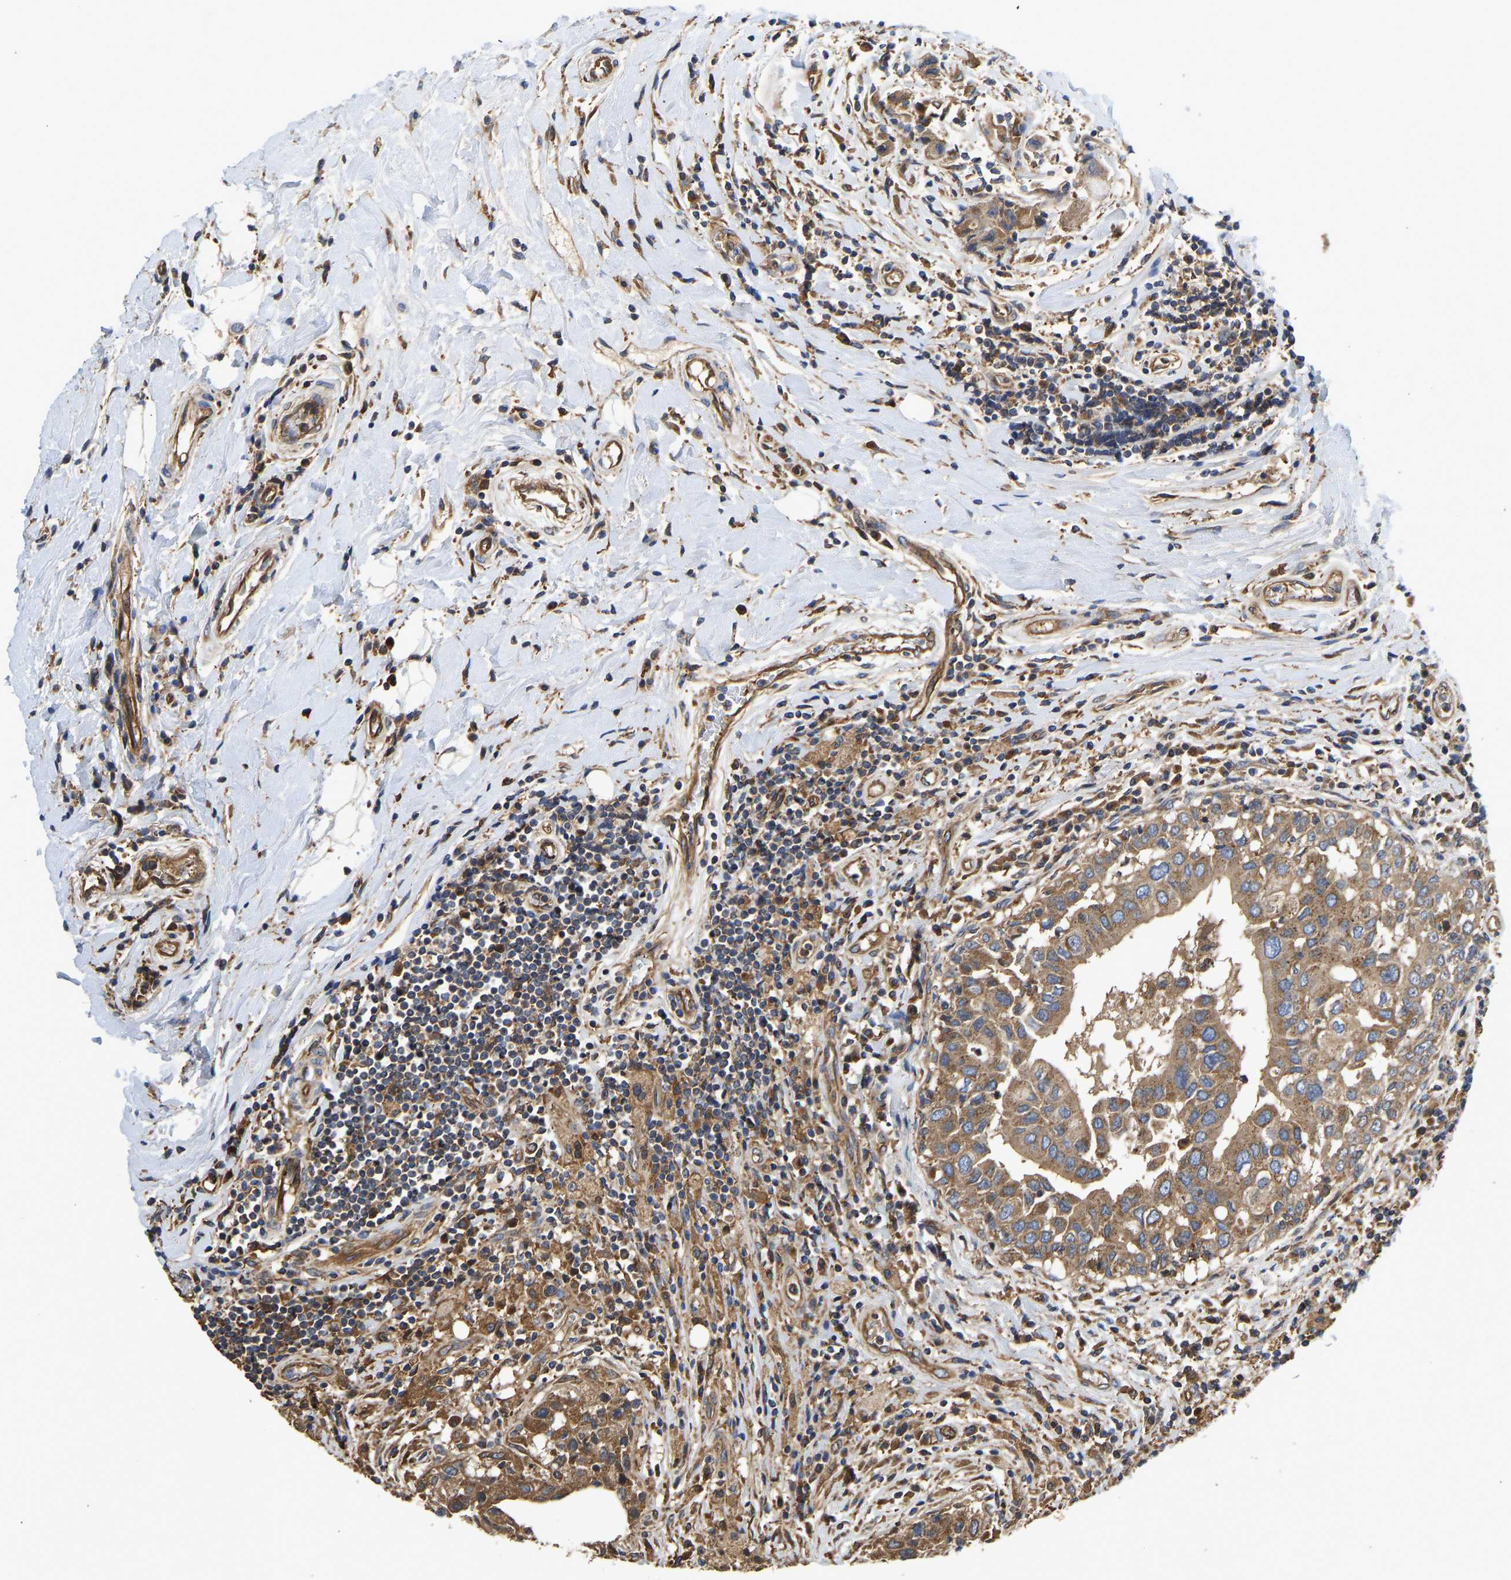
{"staining": {"intensity": "moderate", "quantity": ">75%", "location": "cytoplasmic/membranous"}, "tissue": "breast cancer", "cell_type": "Tumor cells", "image_type": "cancer", "snomed": [{"axis": "morphology", "description": "Duct carcinoma"}, {"axis": "topography", "description": "Breast"}], "caption": "DAB immunohistochemical staining of human infiltrating ductal carcinoma (breast) exhibits moderate cytoplasmic/membranous protein staining in approximately >75% of tumor cells. (brown staining indicates protein expression, while blue staining denotes nuclei).", "gene": "FLNB", "patient": {"sex": "female", "age": 27}}